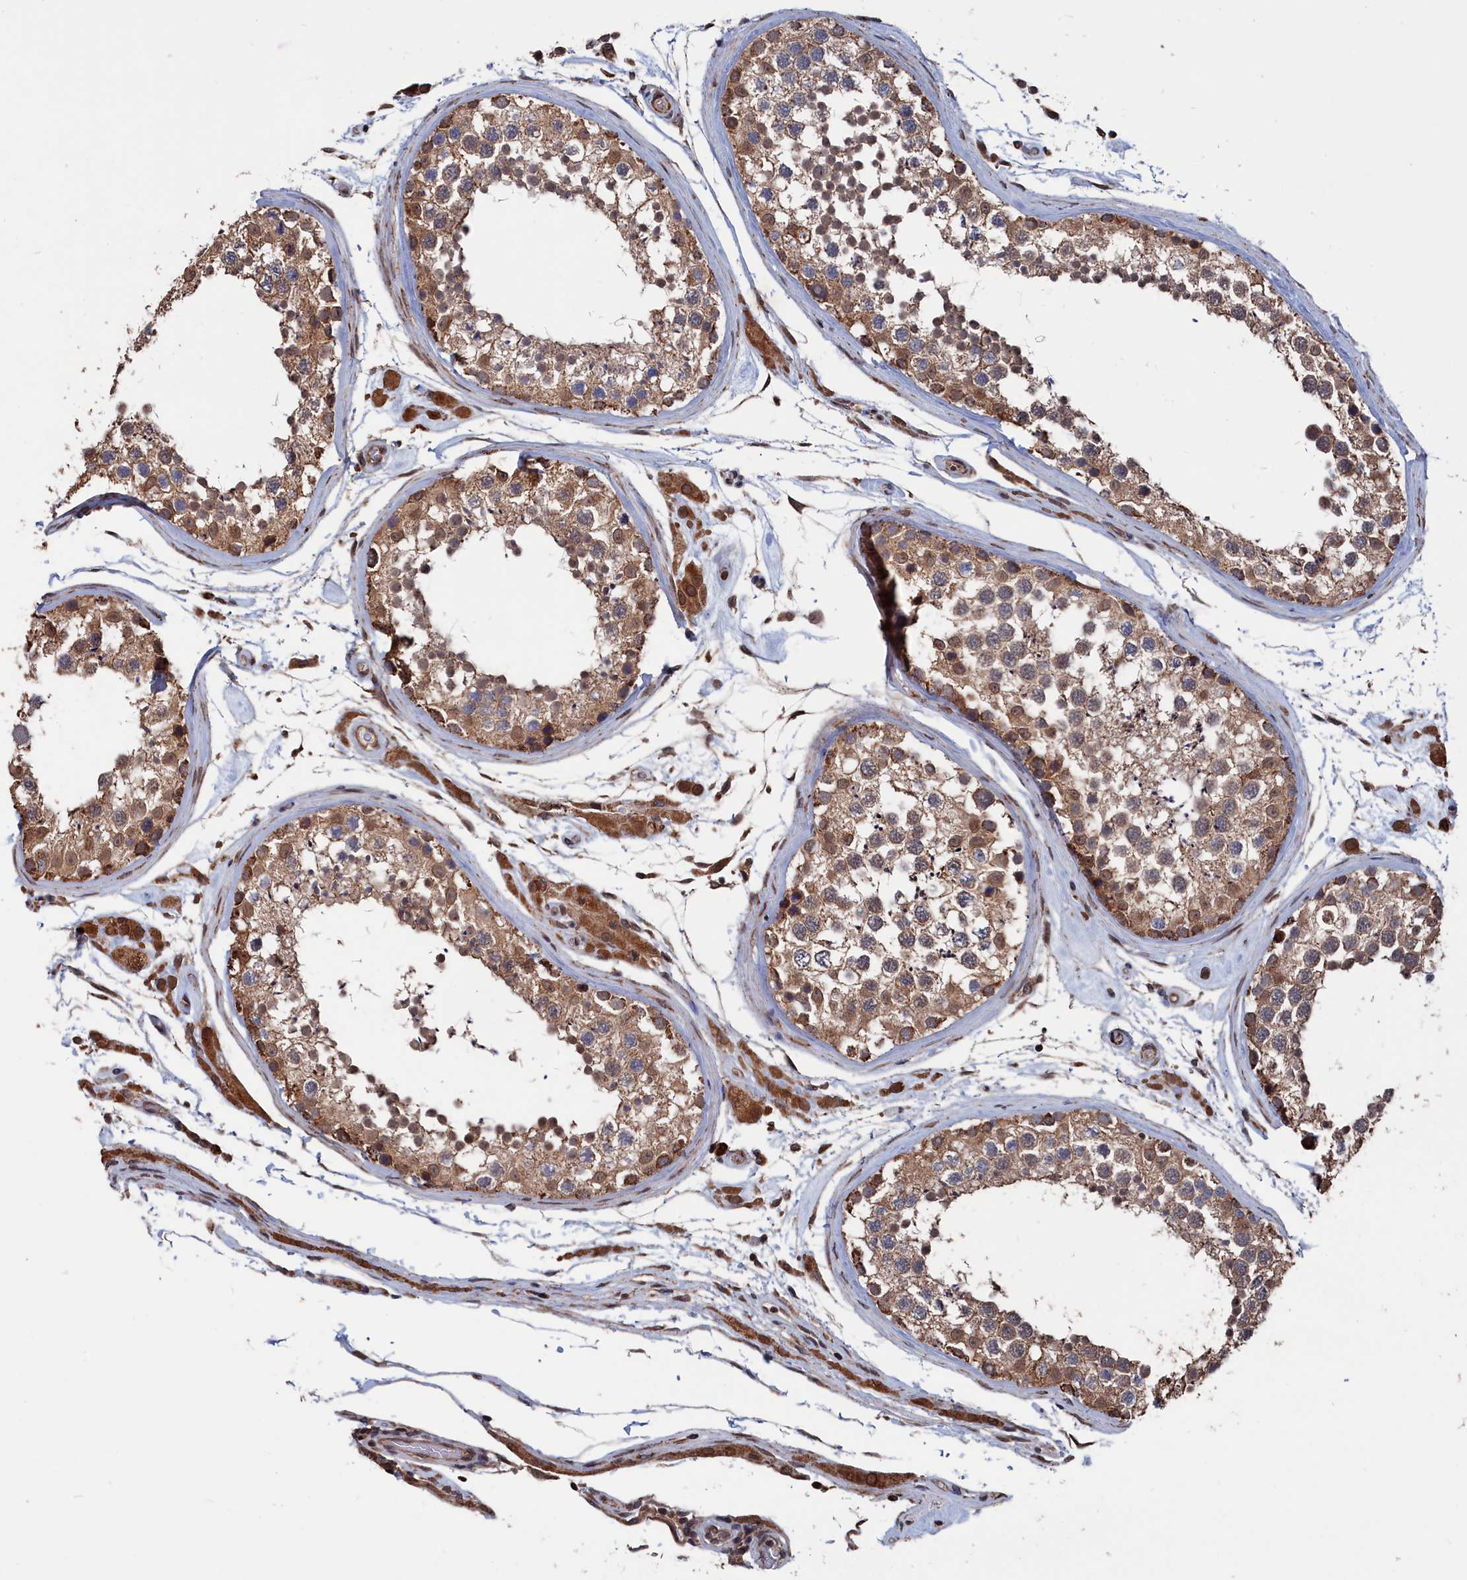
{"staining": {"intensity": "moderate", "quantity": ">75%", "location": "cytoplasmic/membranous"}, "tissue": "testis", "cell_type": "Cells in seminiferous ducts", "image_type": "normal", "snomed": [{"axis": "morphology", "description": "Normal tissue, NOS"}, {"axis": "topography", "description": "Testis"}], "caption": "Cells in seminiferous ducts reveal medium levels of moderate cytoplasmic/membranous staining in approximately >75% of cells in normal human testis. (Brightfield microscopy of DAB IHC at high magnification).", "gene": "PDE12", "patient": {"sex": "male", "age": 46}}